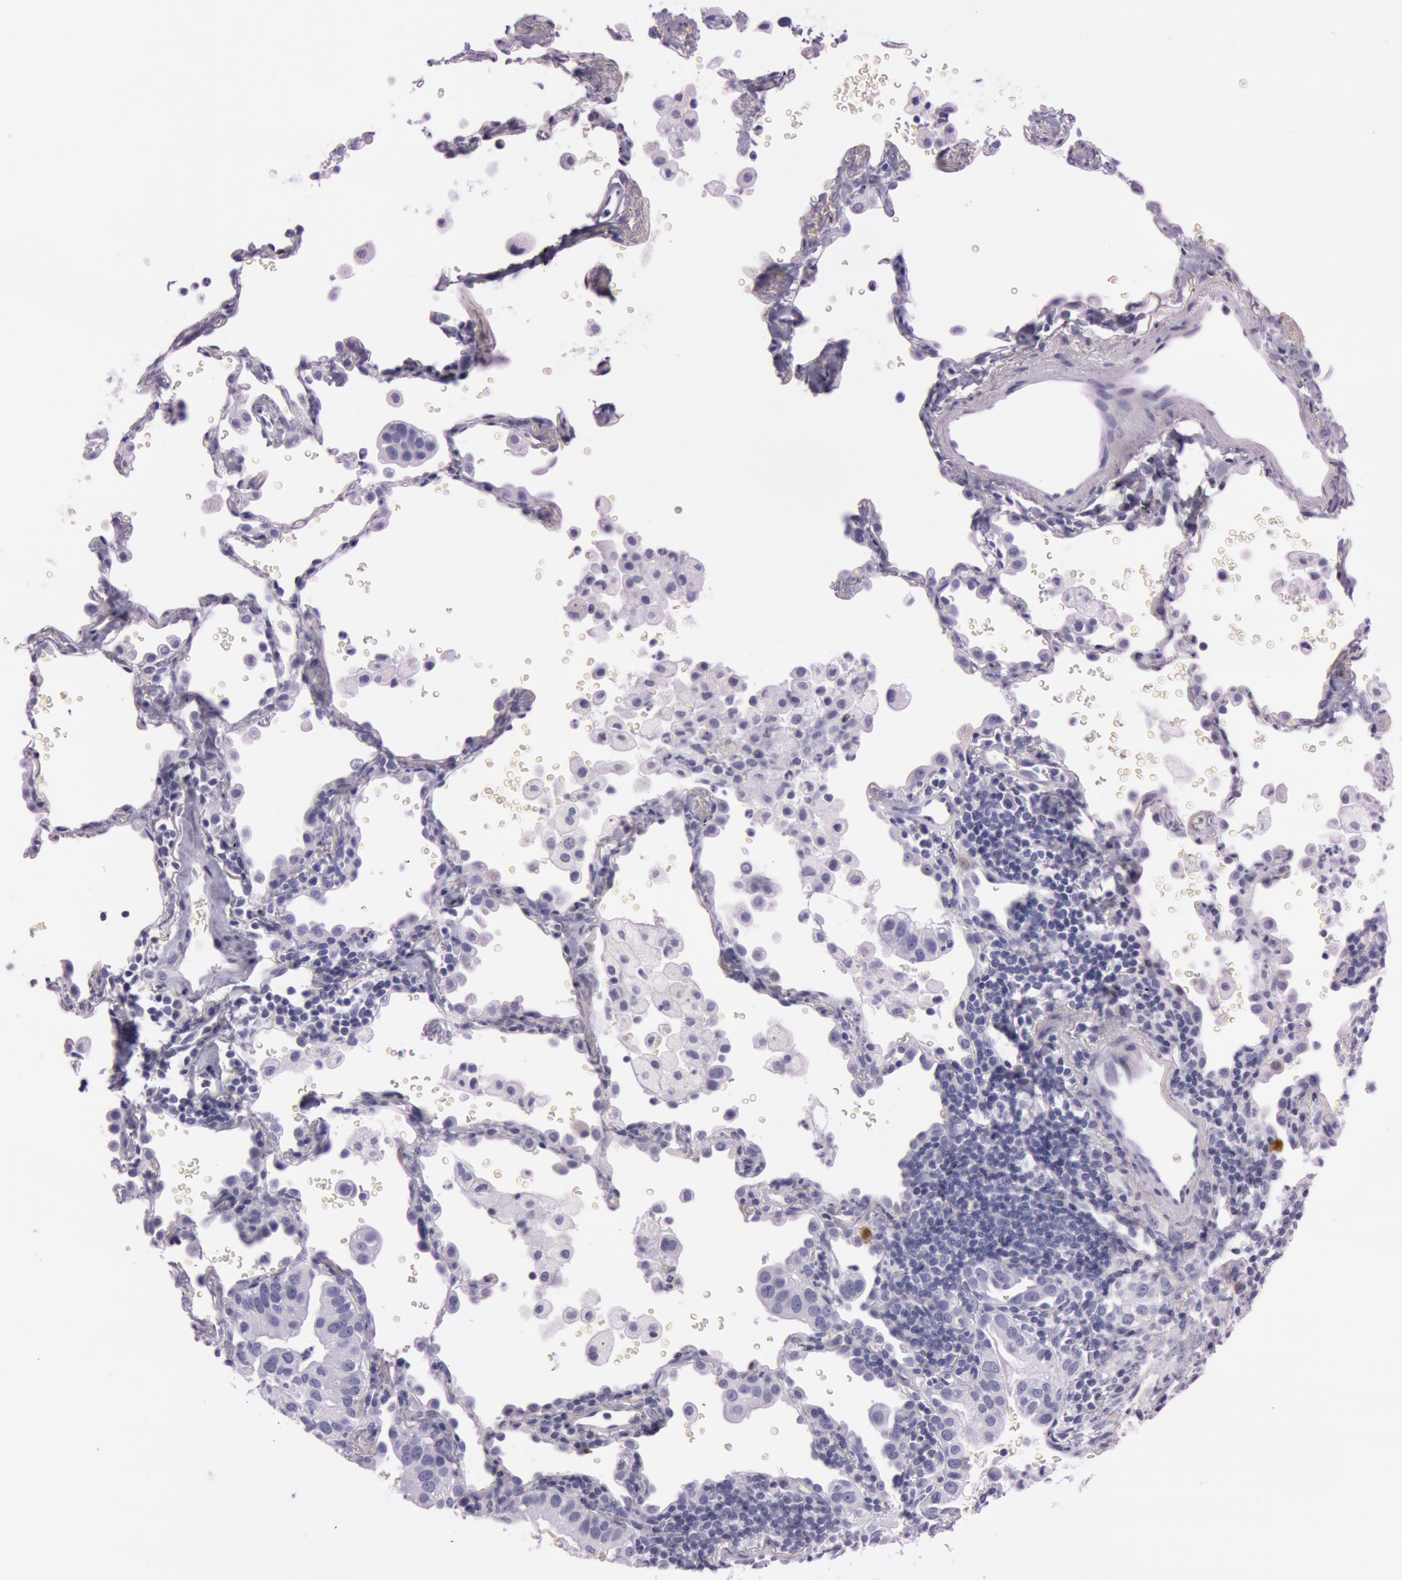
{"staining": {"intensity": "negative", "quantity": "none", "location": "none"}, "tissue": "lung cancer", "cell_type": "Tumor cells", "image_type": "cancer", "snomed": [{"axis": "morphology", "description": "Adenocarcinoma, NOS"}, {"axis": "topography", "description": "Lung"}], "caption": "This is an immunohistochemistry (IHC) histopathology image of lung cancer (adenocarcinoma). There is no expression in tumor cells.", "gene": "S100A7", "patient": {"sex": "female", "age": 50}}